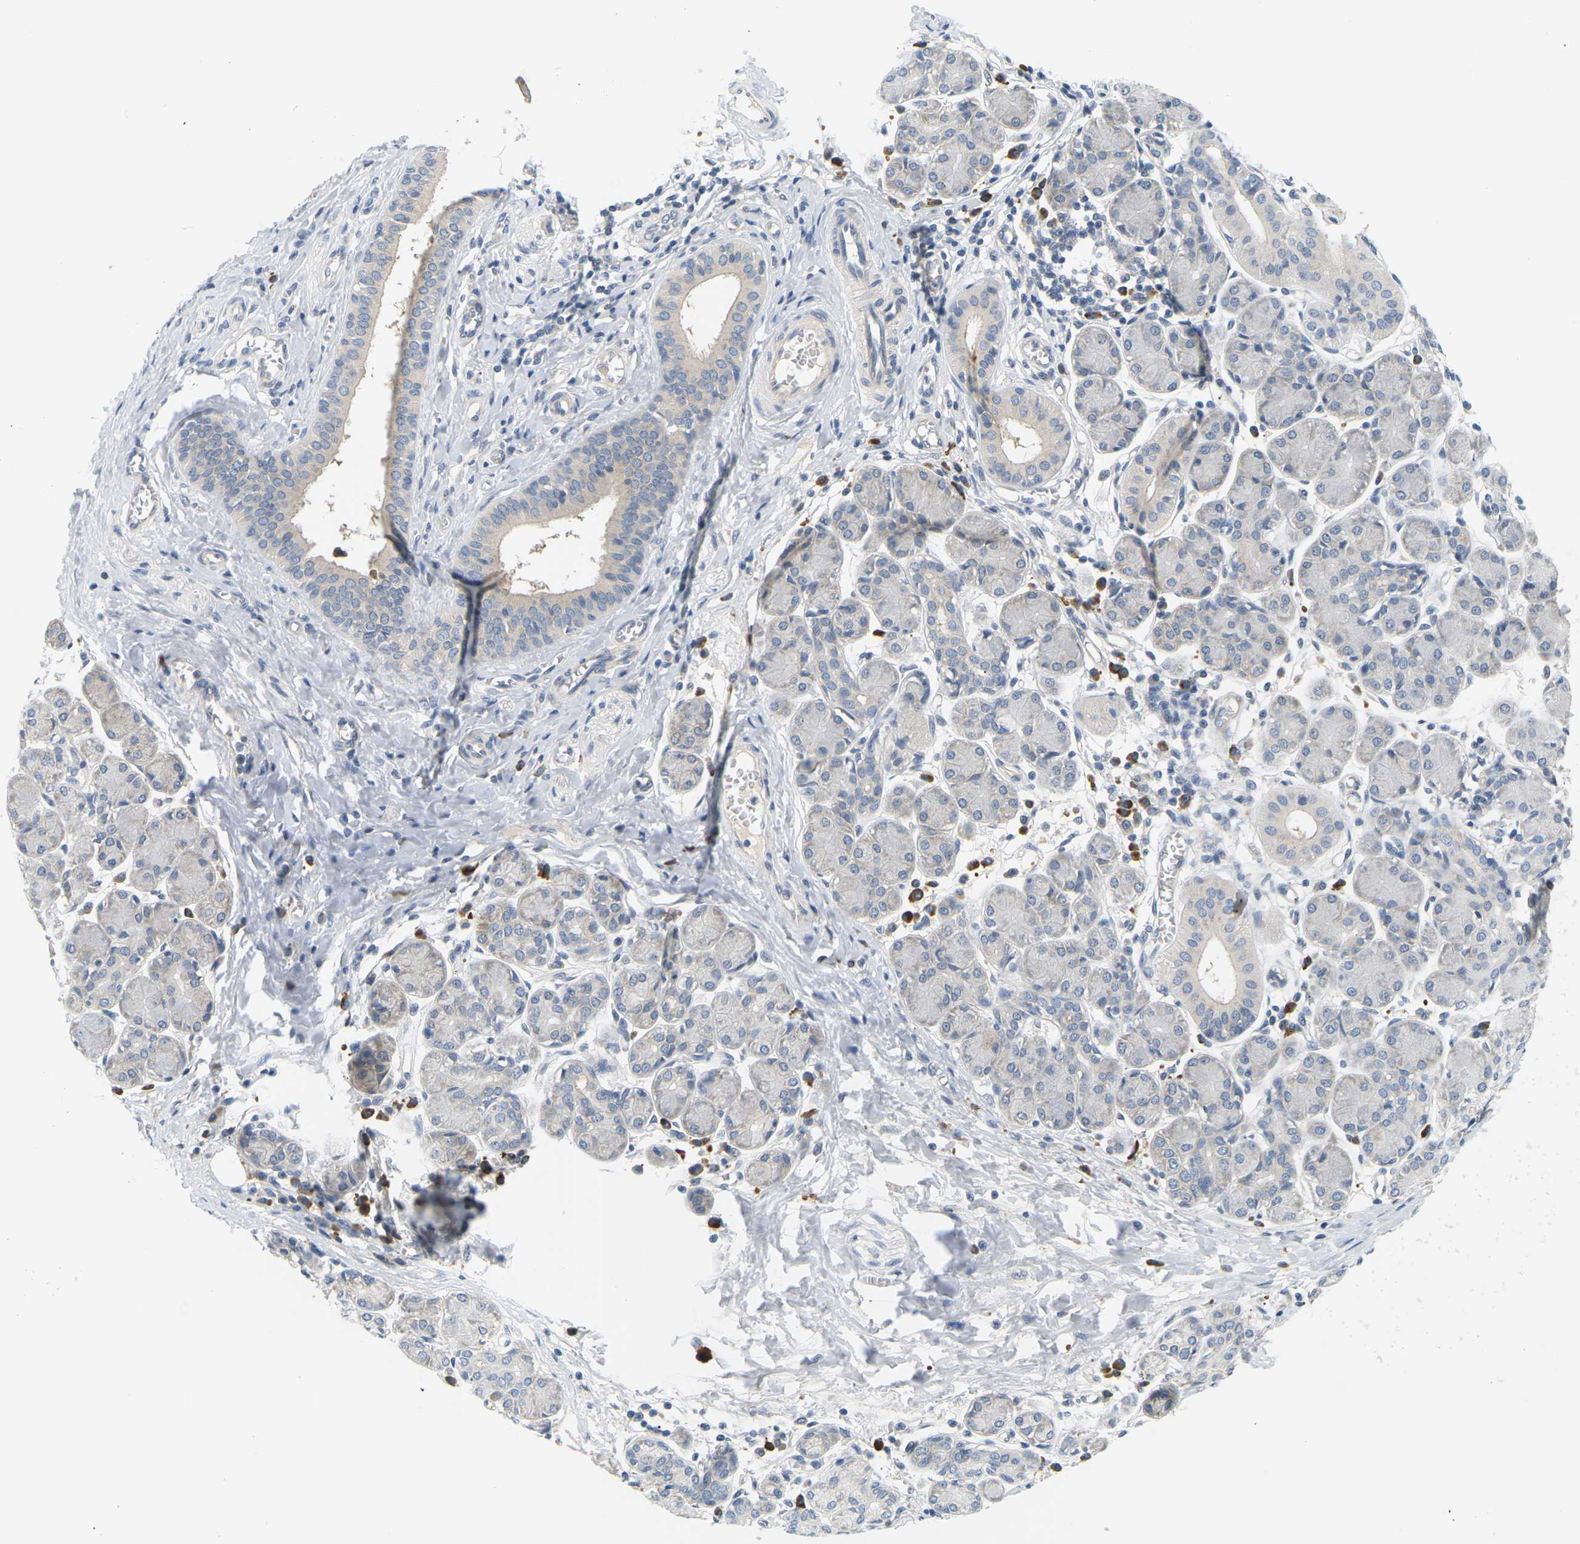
{"staining": {"intensity": "negative", "quantity": "none", "location": "none"}, "tissue": "salivary gland", "cell_type": "Glandular cells", "image_type": "normal", "snomed": [{"axis": "morphology", "description": "Normal tissue, NOS"}, {"axis": "morphology", "description": "Inflammation, NOS"}, {"axis": "topography", "description": "Lymph node"}, {"axis": "topography", "description": "Salivary gland"}], "caption": "A micrograph of salivary gland stained for a protein demonstrates no brown staining in glandular cells. (DAB (3,3'-diaminobenzidine) immunohistochemistry (IHC), high magnification).", "gene": "EVA1C", "patient": {"sex": "male", "age": 3}}